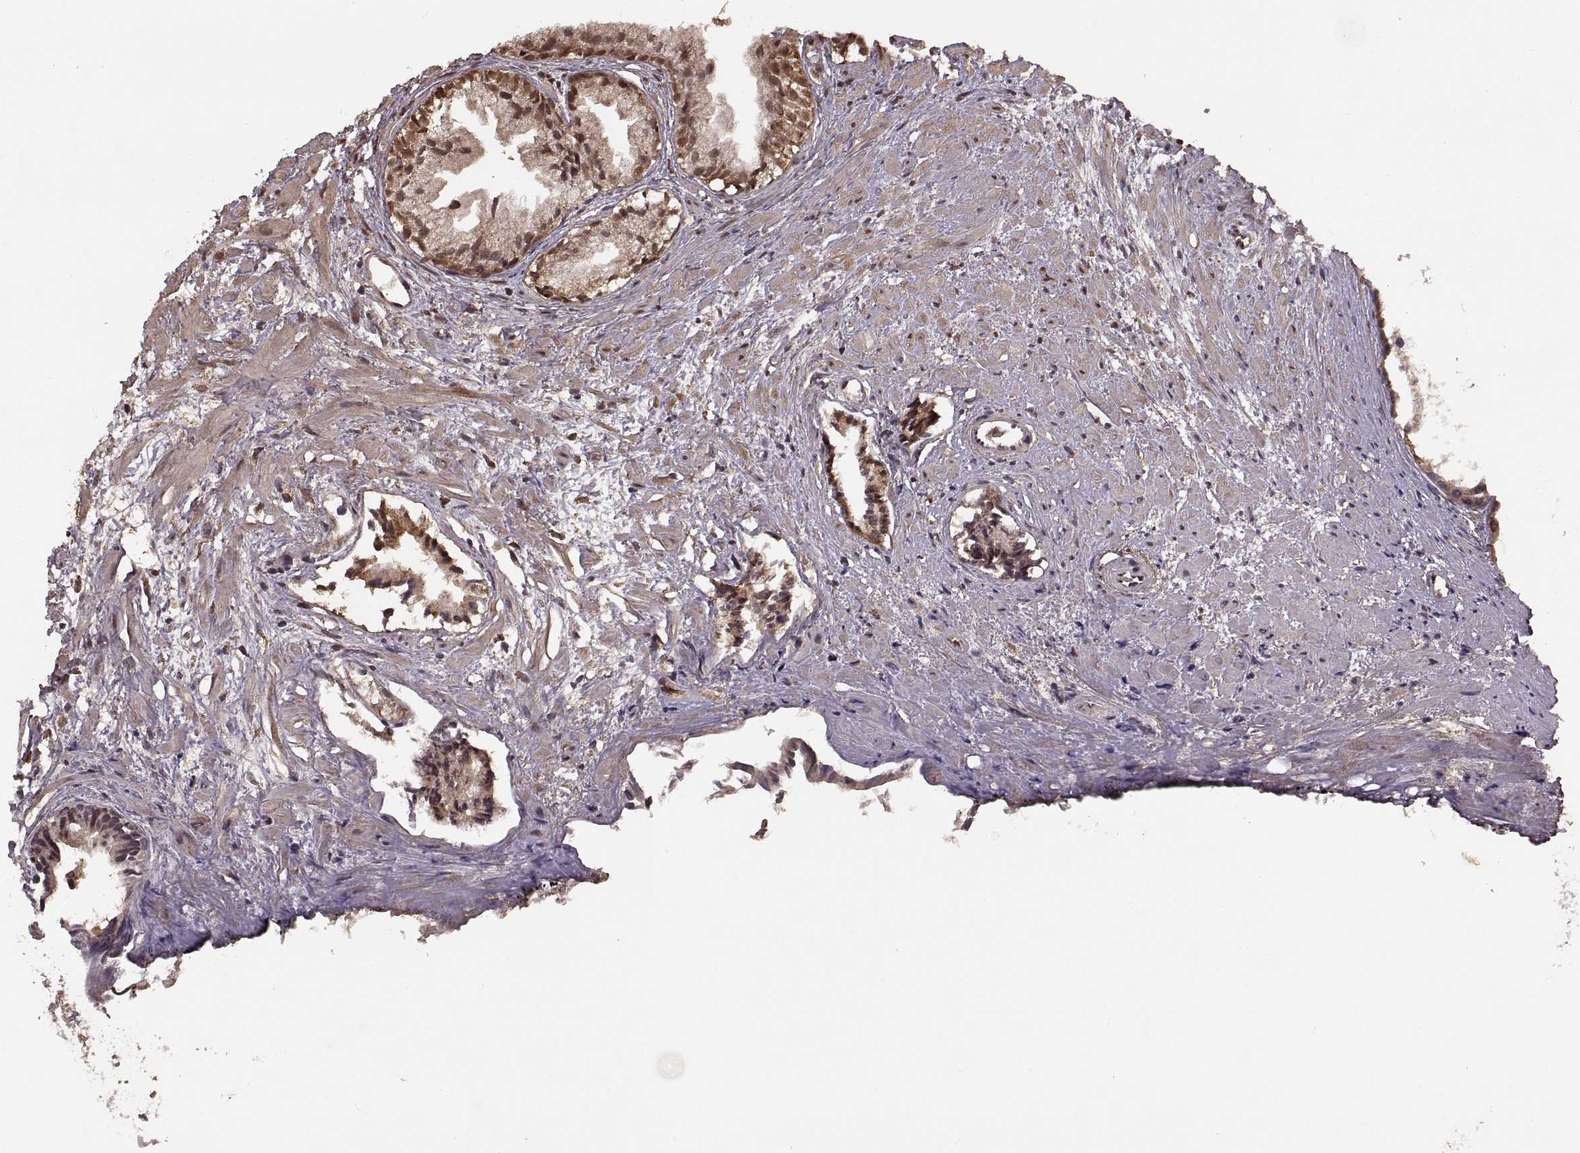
{"staining": {"intensity": "moderate", "quantity": ">75%", "location": "cytoplasmic/membranous,nuclear"}, "tissue": "prostate cancer", "cell_type": "Tumor cells", "image_type": "cancer", "snomed": [{"axis": "morphology", "description": "Adenocarcinoma, High grade"}, {"axis": "topography", "description": "Prostate"}], "caption": "Human prostate cancer stained with a brown dye exhibits moderate cytoplasmic/membranous and nuclear positive expression in approximately >75% of tumor cells.", "gene": "RFT1", "patient": {"sex": "male", "age": 79}}